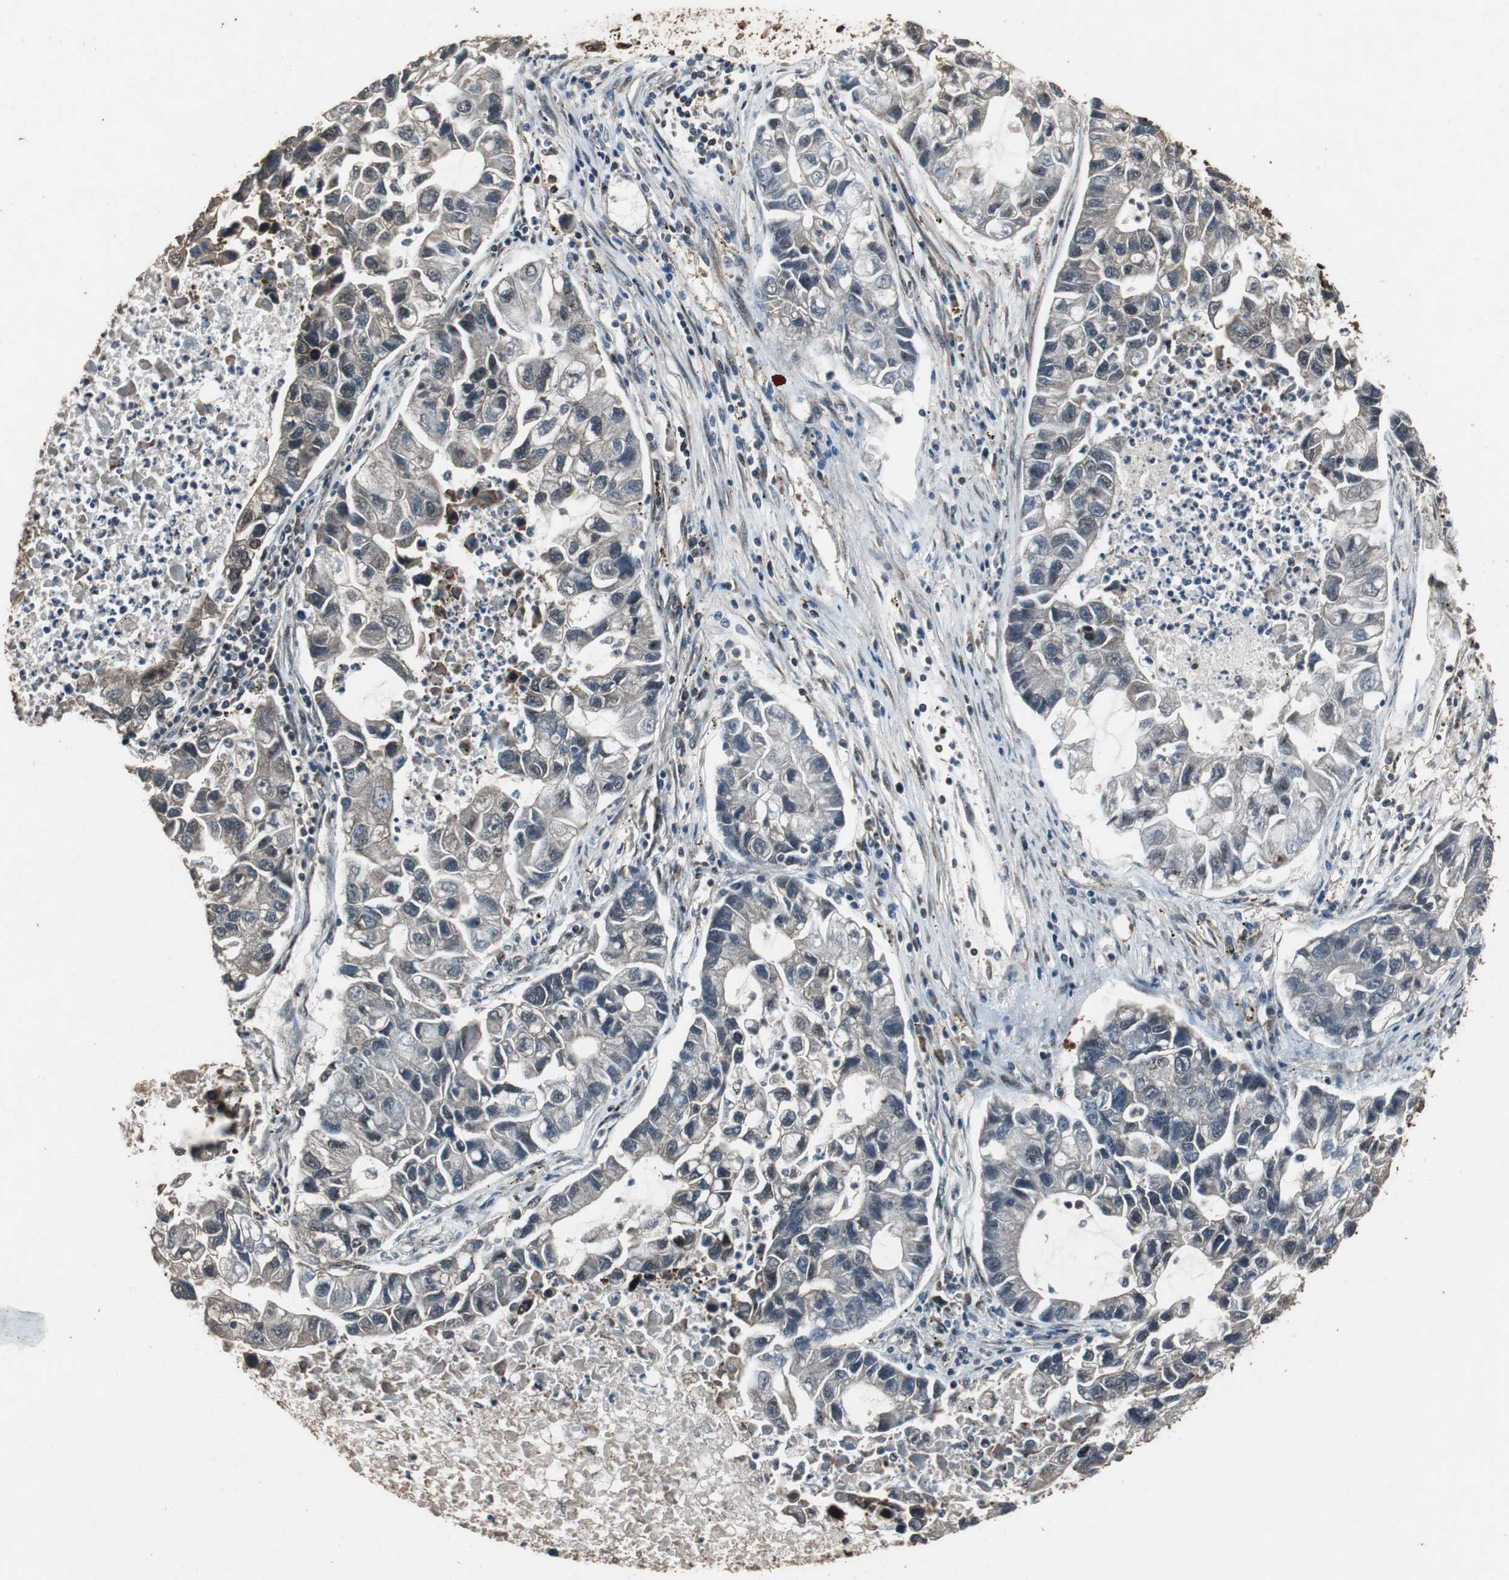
{"staining": {"intensity": "weak", "quantity": "25%-75%", "location": "cytoplasmic/membranous,nuclear"}, "tissue": "lung cancer", "cell_type": "Tumor cells", "image_type": "cancer", "snomed": [{"axis": "morphology", "description": "Adenocarcinoma, NOS"}, {"axis": "topography", "description": "Lung"}], "caption": "Weak cytoplasmic/membranous and nuclear staining for a protein is seen in about 25%-75% of tumor cells of lung adenocarcinoma using IHC.", "gene": "ZNF18", "patient": {"sex": "female", "age": 51}}